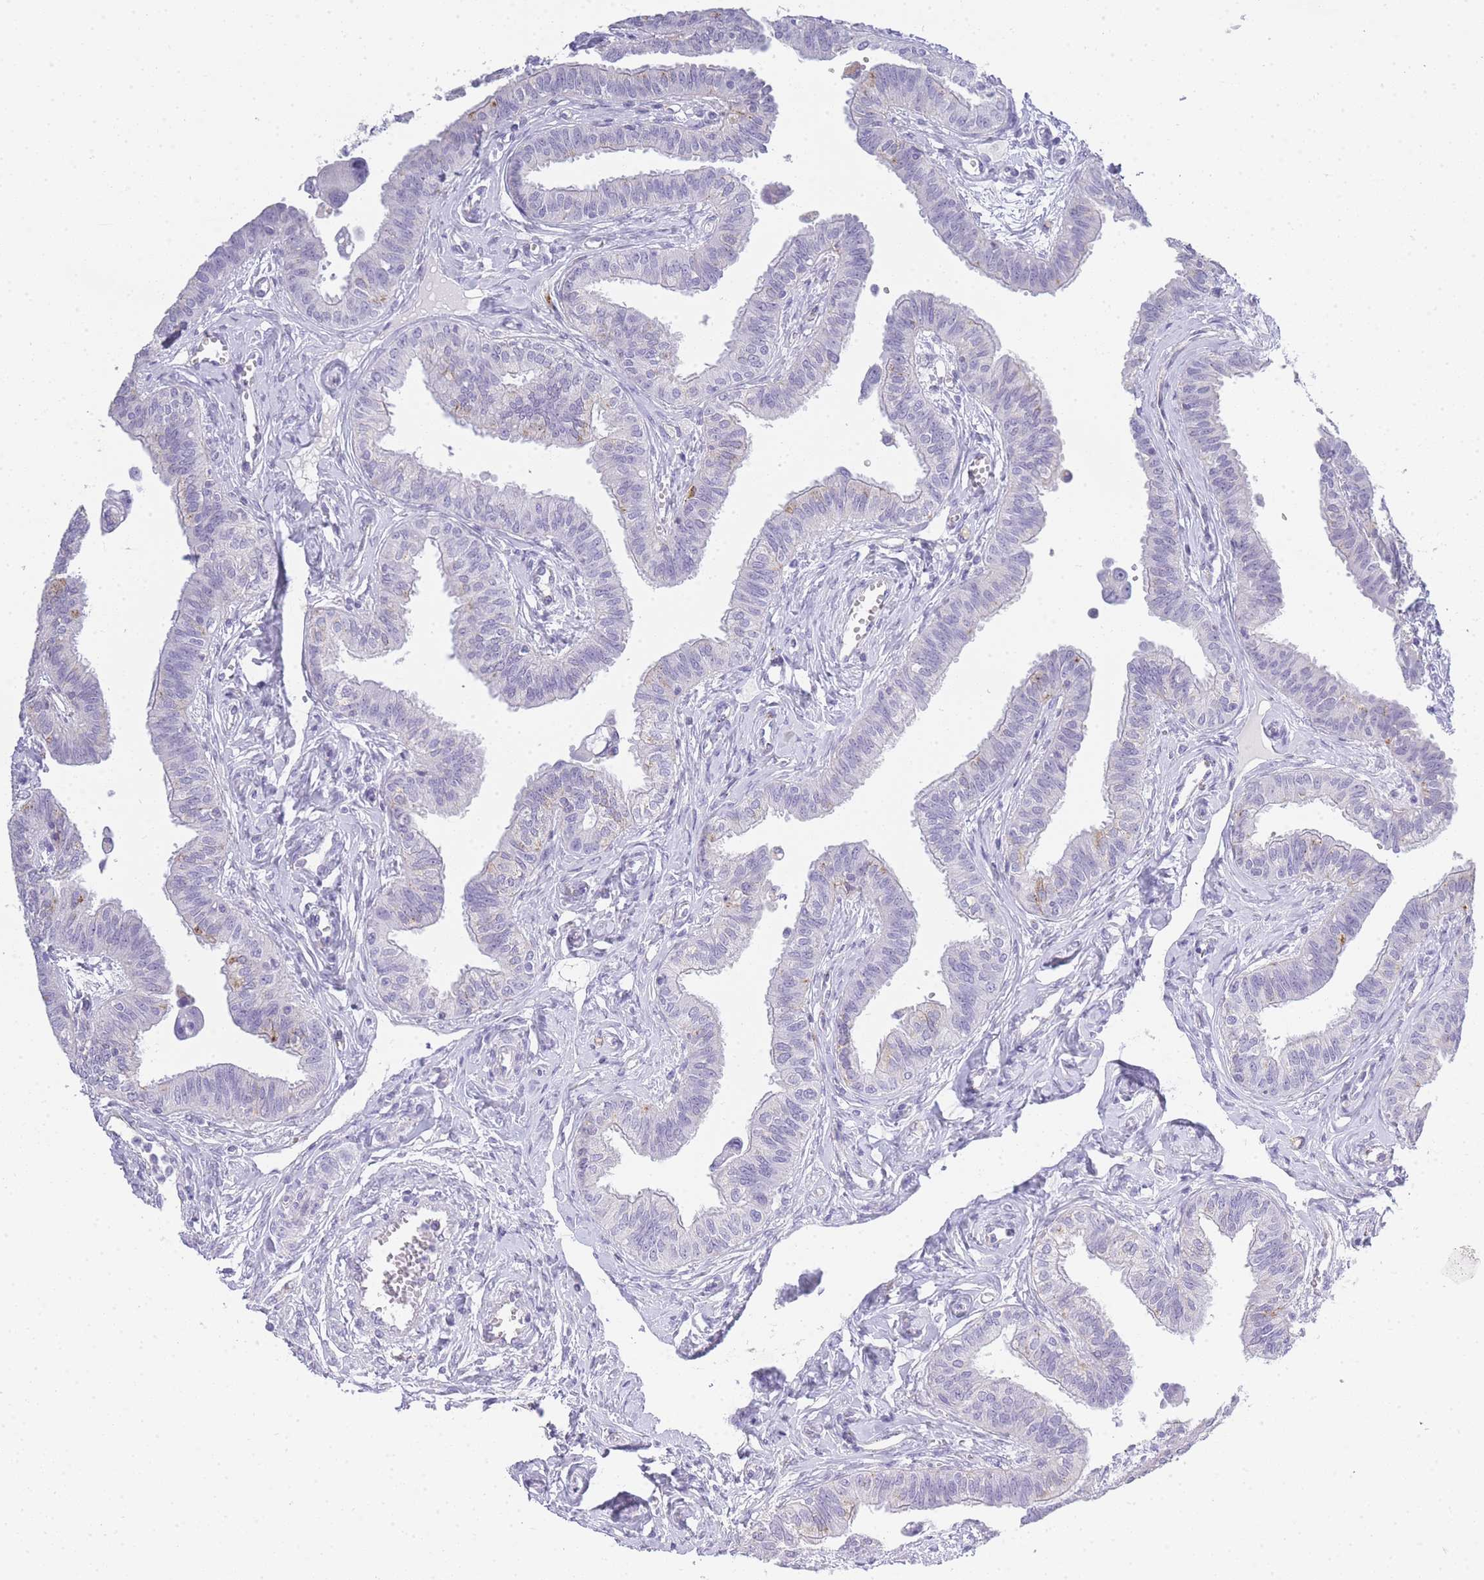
{"staining": {"intensity": "negative", "quantity": "none", "location": "none"}, "tissue": "fallopian tube", "cell_type": "Glandular cells", "image_type": "normal", "snomed": [{"axis": "morphology", "description": "Normal tissue, NOS"}, {"axis": "morphology", "description": "Carcinoma, NOS"}, {"axis": "topography", "description": "Fallopian tube"}, {"axis": "topography", "description": "Ovary"}], "caption": "DAB immunohistochemical staining of unremarkable fallopian tube shows no significant positivity in glandular cells.", "gene": "RHO", "patient": {"sex": "female", "age": 59}}